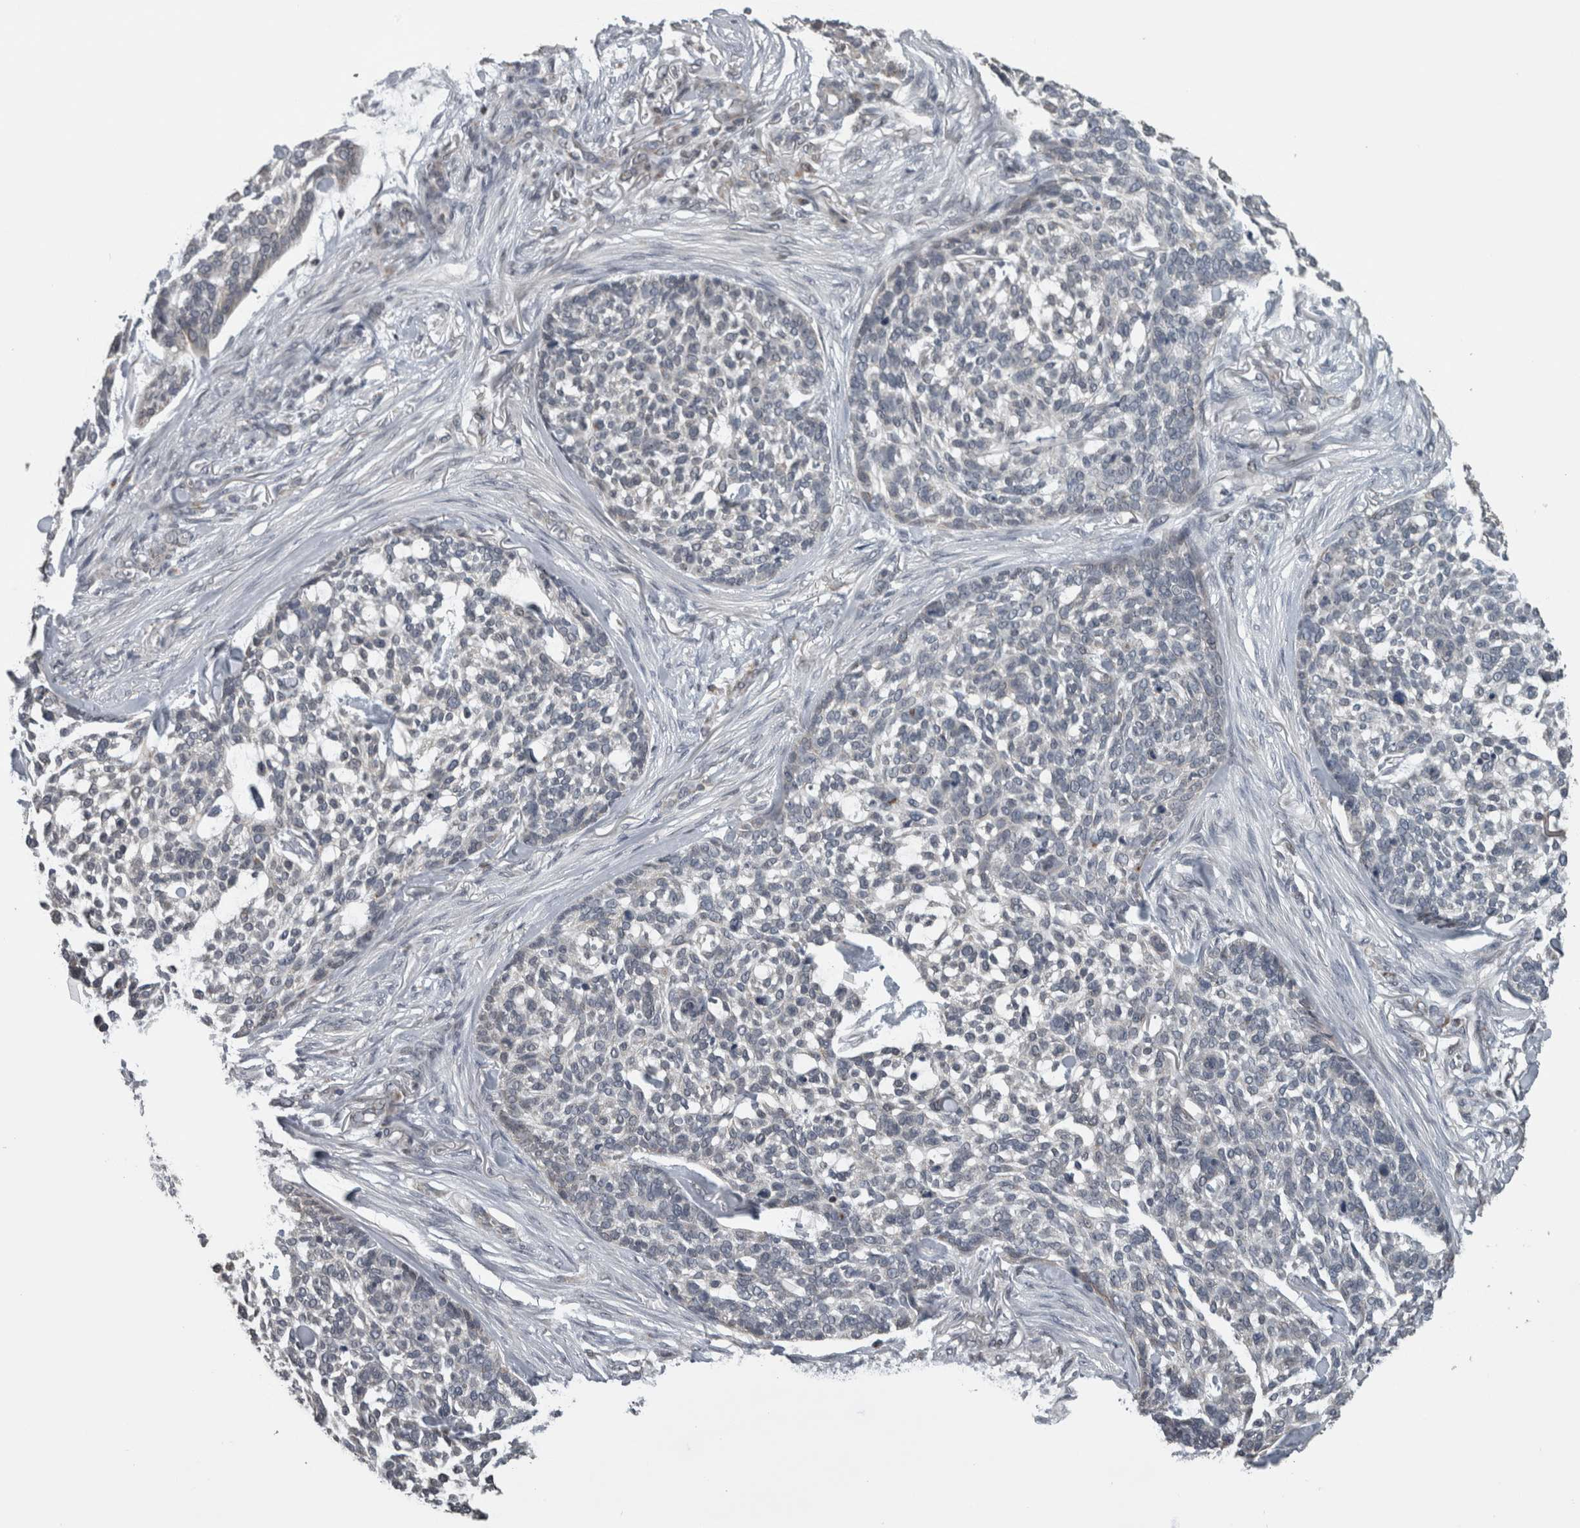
{"staining": {"intensity": "negative", "quantity": "none", "location": "none"}, "tissue": "skin cancer", "cell_type": "Tumor cells", "image_type": "cancer", "snomed": [{"axis": "morphology", "description": "Basal cell carcinoma"}, {"axis": "topography", "description": "Skin"}], "caption": "The IHC micrograph has no significant positivity in tumor cells of skin cancer (basal cell carcinoma) tissue.", "gene": "OR2K2", "patient": {"sex": "female", "age": 64}}